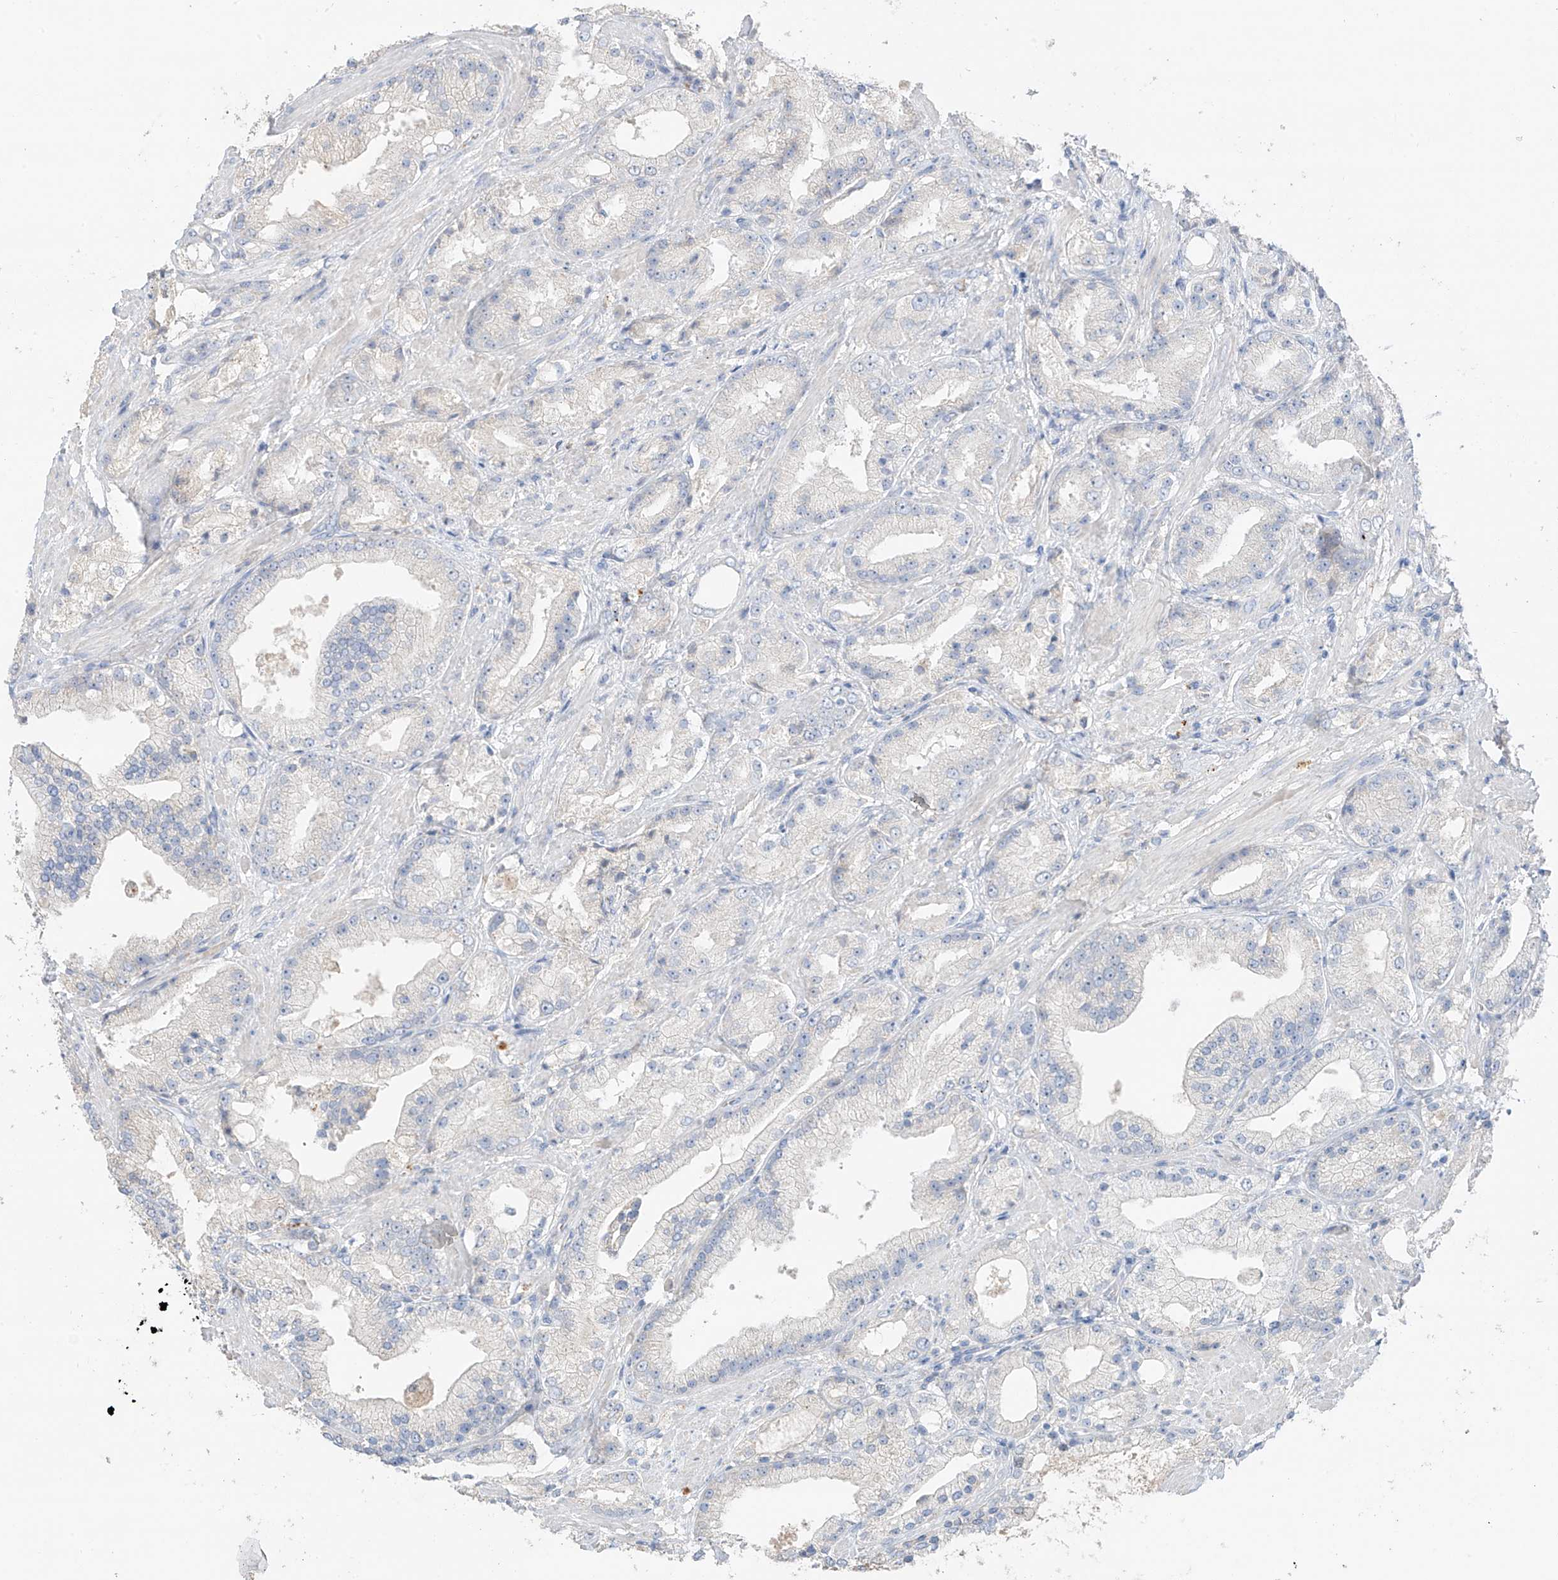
{"staining": {"intensity": "negative", "quantity": "none", "location": "none"}, "tissue": "prostate cancer", "cell_type": "Tumor cells", "image_type": "cancer", "snomed": [{"axis": "morphology", "description": "Adenocarcinoma, Low grade"}, {"axis": "topography", "description": "Prostate"}], "caption": "Prostate cancer (low-grade adenocarcinoma) stained for a protein using IHC reveals no staining tumor cells.", "gene": "CAPN13", "patient": {"sex": "male", "age": 67}}